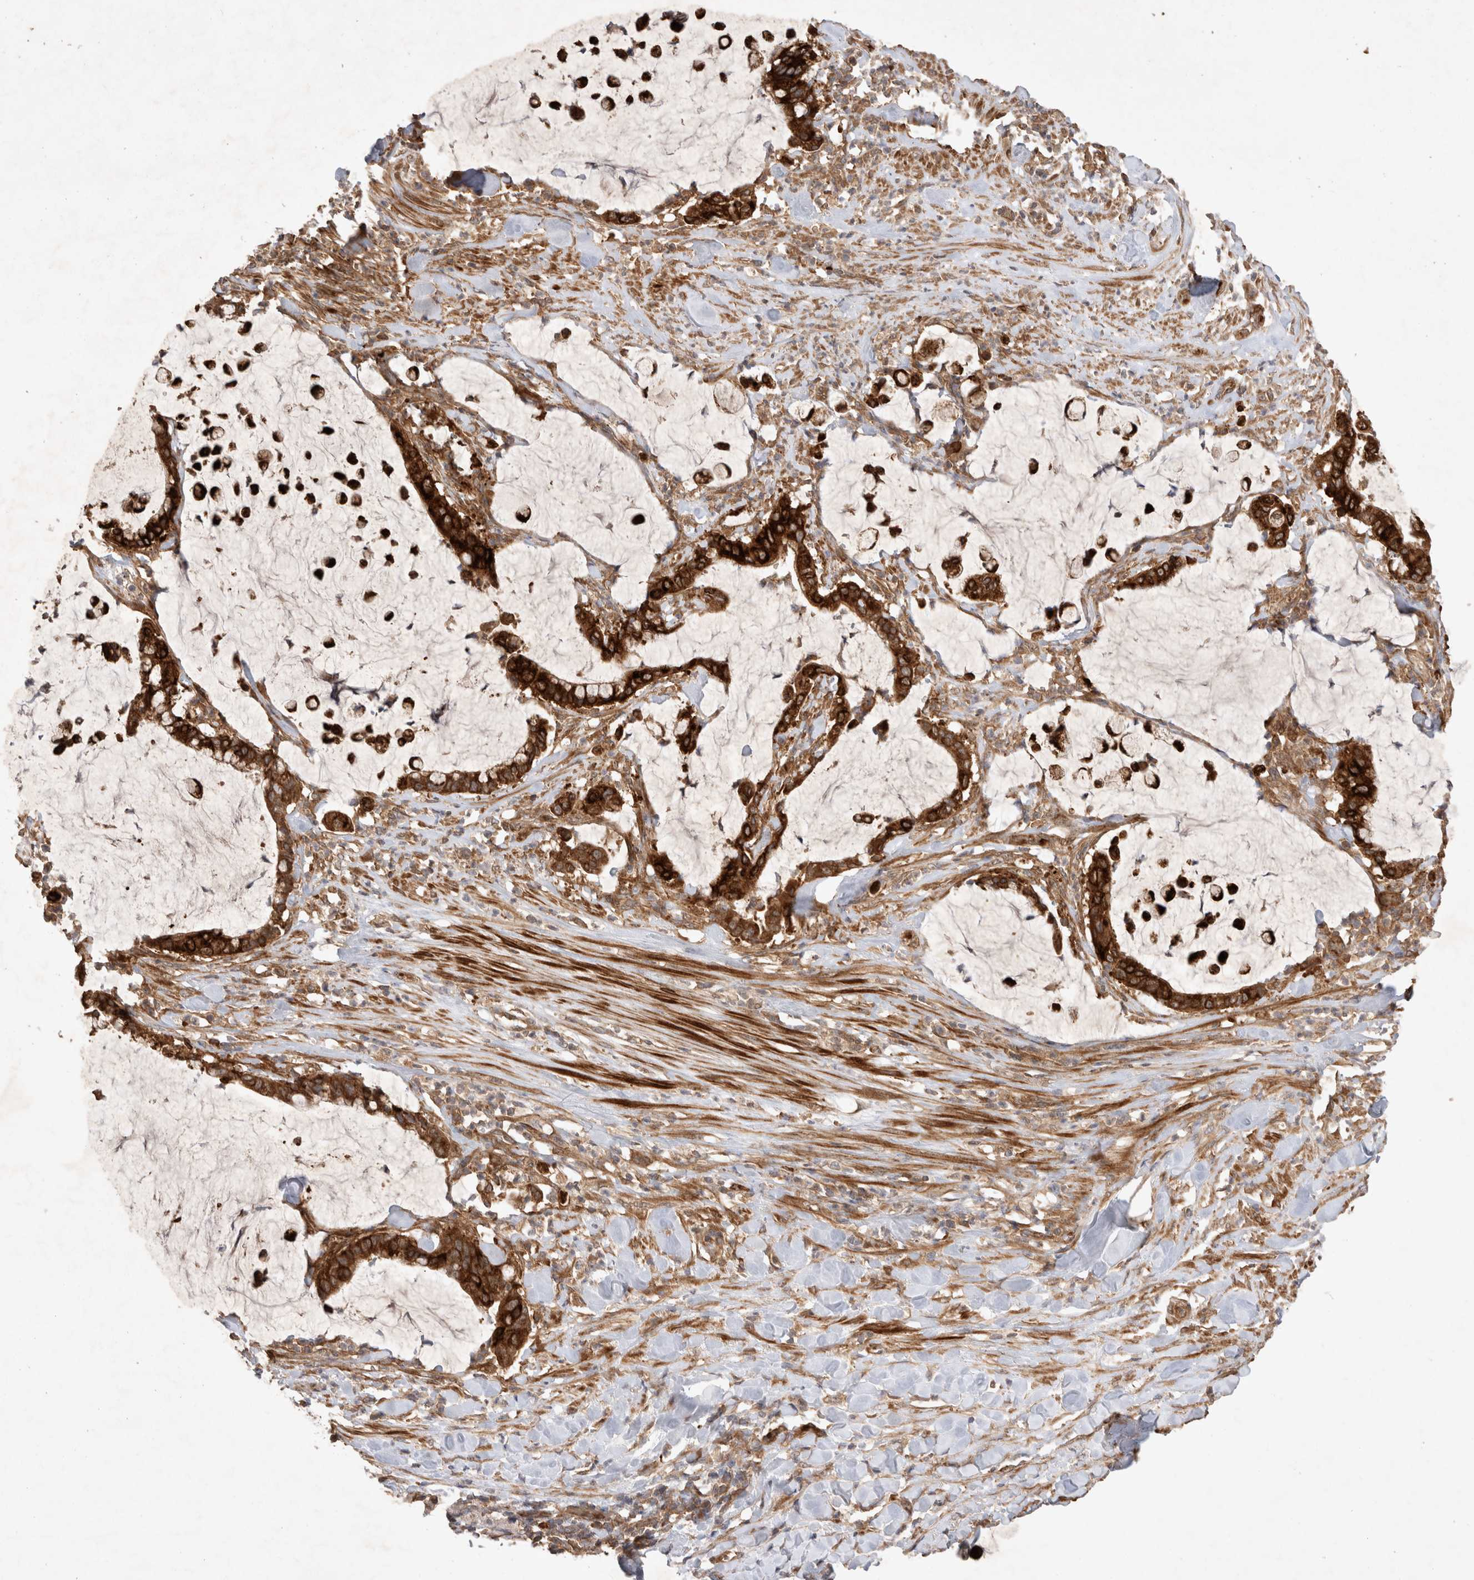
{"staining": {"intensity": "strong", "quantity": ">75%", "location": "cytoplasmic/membranous"}, "tissue": "pancreatic cancer", "cell_type": "Tumor cells", "image_type": "cancer", "snomed": [{"axis": "morphology", "description": "Adenocarcinoma, NOS"}, {"axis": "topography", "description": "Pancreas"}], "caption": "This is a micrograph of immunohistochemistry (IHC) staining of pancreatic cancer, which shows strong staining in the cytoplasmic/membranous of tumor cells.", "gene": "FAM221A", "patient": {"sex": "male", "age": 41}}